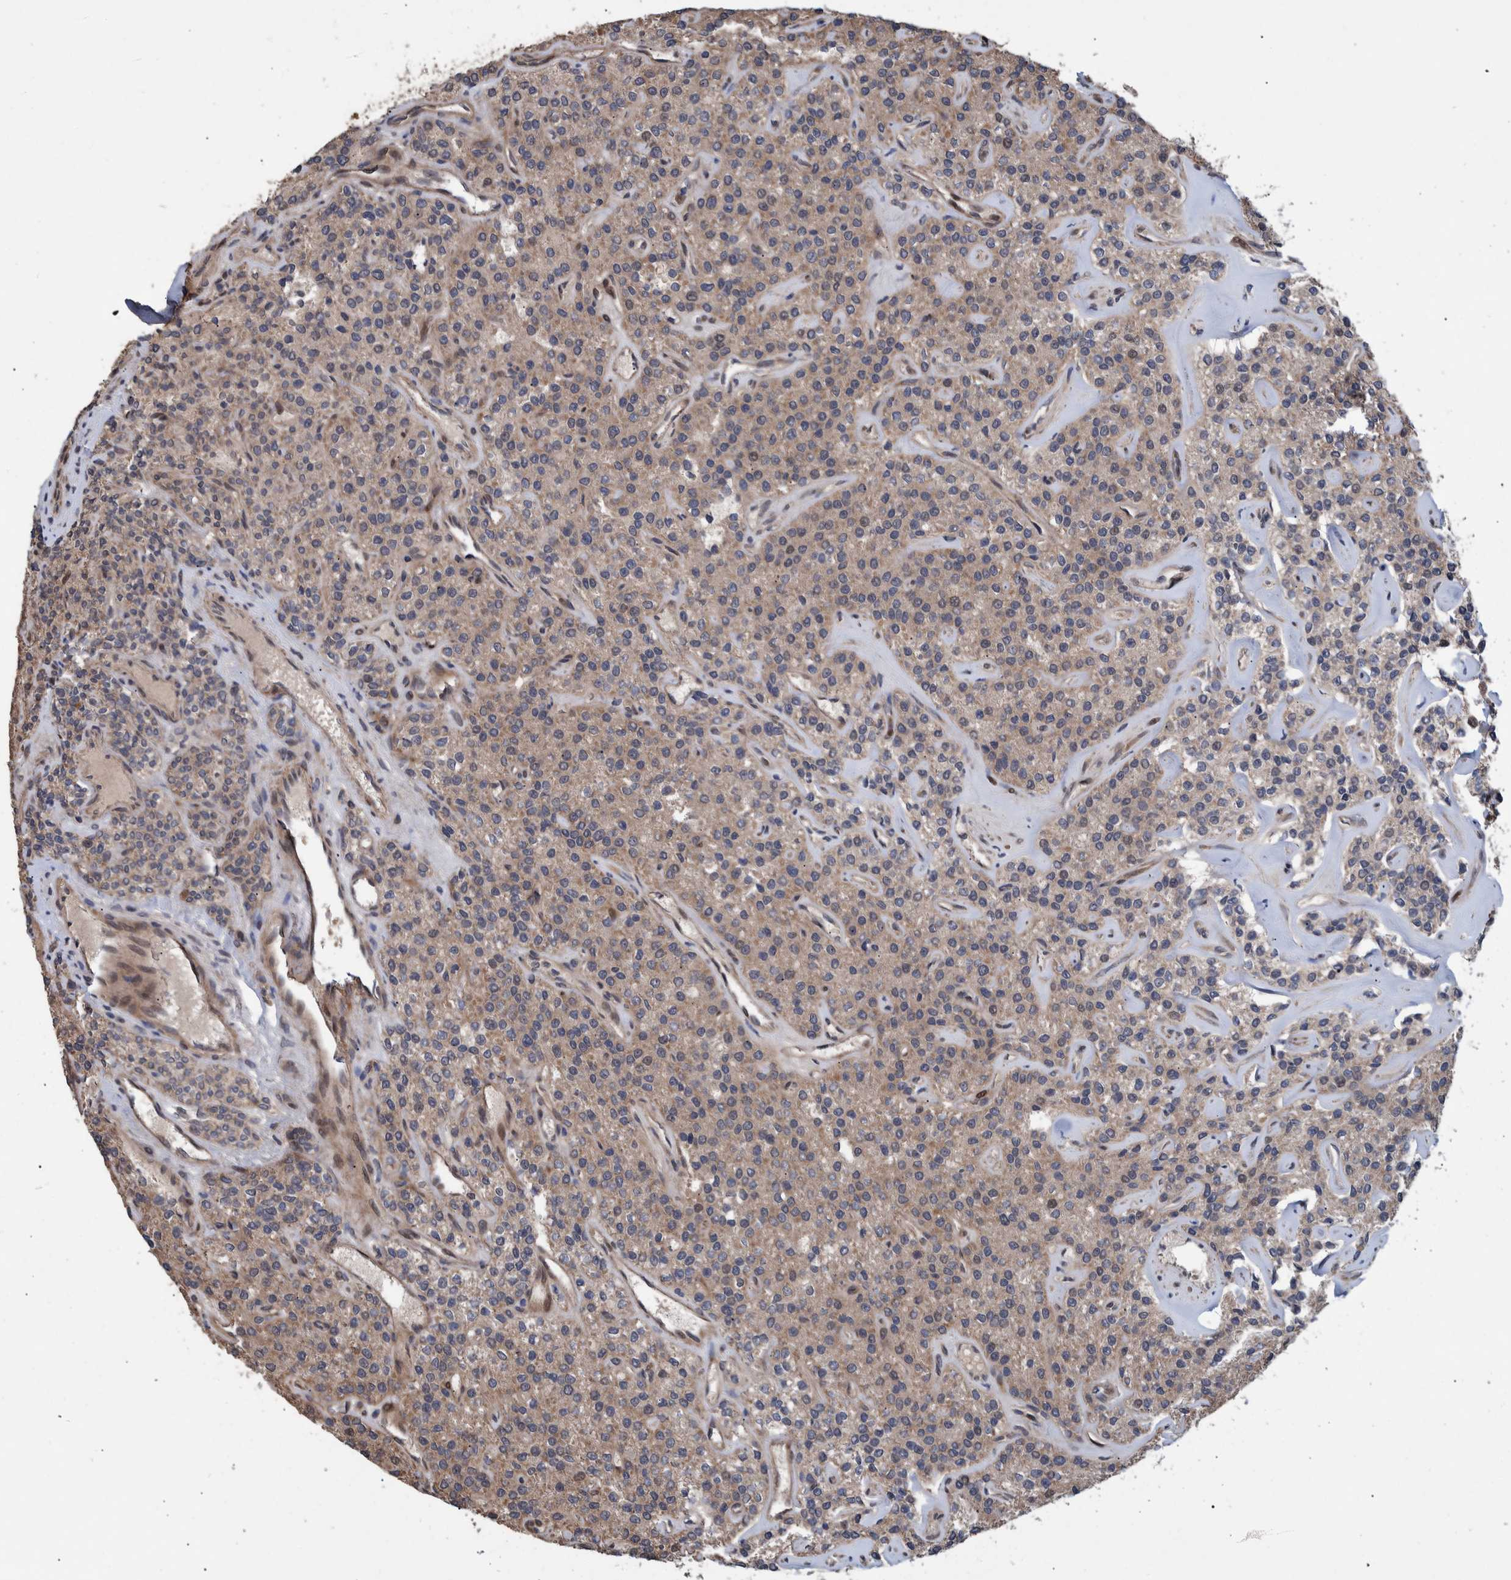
{"staining": {"intensity": "weak", "quantity": ">75%", "location": "cytoplasmic/membranous"}, "tissue": "parathyroid gland", "cell_type": "Glandular cells", "image_type": "normal", "snomed": [{"axis": "morphology", "description": "Normal tissue, NOS"}, {"axis": "topography", "description": "Parathyroid gland"}], "caption": "The image exhibits staining of benign parathyroid gland, revealing weak cytoplasmic/membranous protein positivity (brown color) within glandular cells. Nuclei are stained in blue.", "gene": "B3GNTL1", "patient": {"sex": "male", "age": 46}}